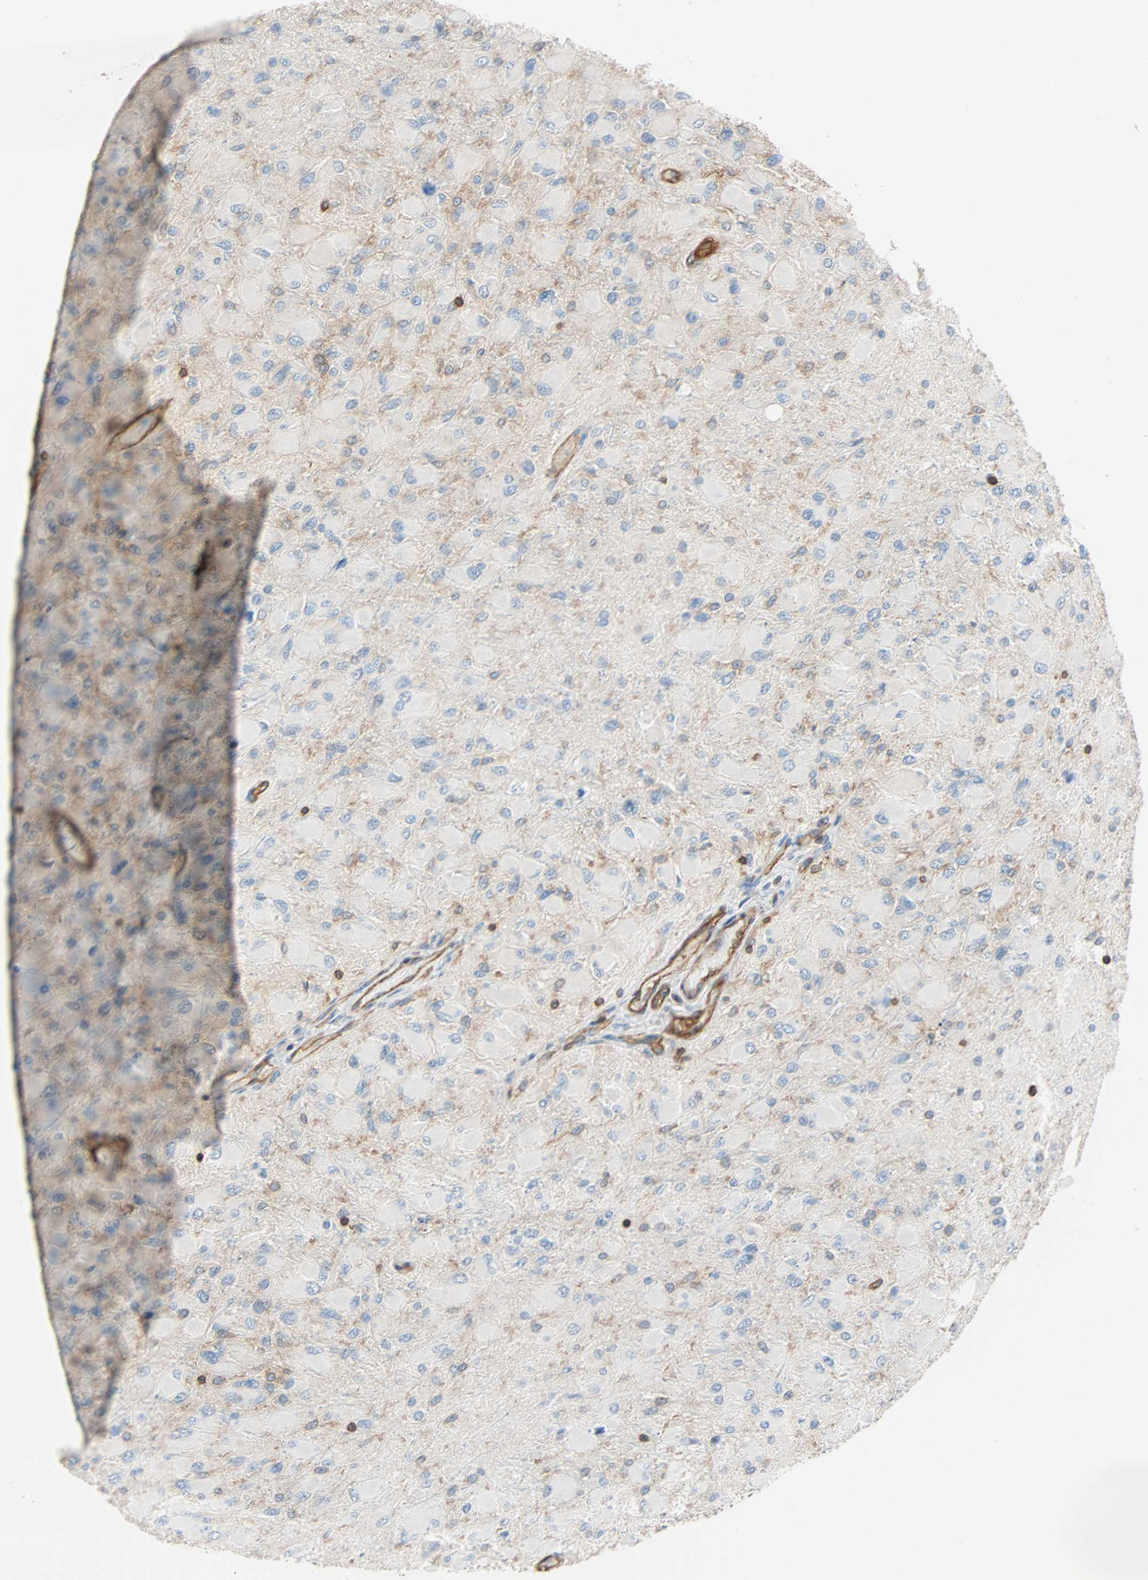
{"staining": {"intensity": "negative", "quantity": "none", "location": "none"}, "tissue": "glioma", "cell_type": "Tumor cells", "image_type": "cancer", "snomed": [{"axis": "morphology", "description": "Glioma, malignant, High grade"}, {"axis": "topography", "description": "Cerebral cortex"}], "caption": "DAB (3,3'-diaminobenzidine) immunohistochemical staining of human high-grade glioma (malignant) reveals no significant expression in tumor cells. (Immunohistochemistry (ihc), brightfield microscopy, high magnification).", "gene": "GALNT10", "patient": {"sex": "female", "age": 36}}